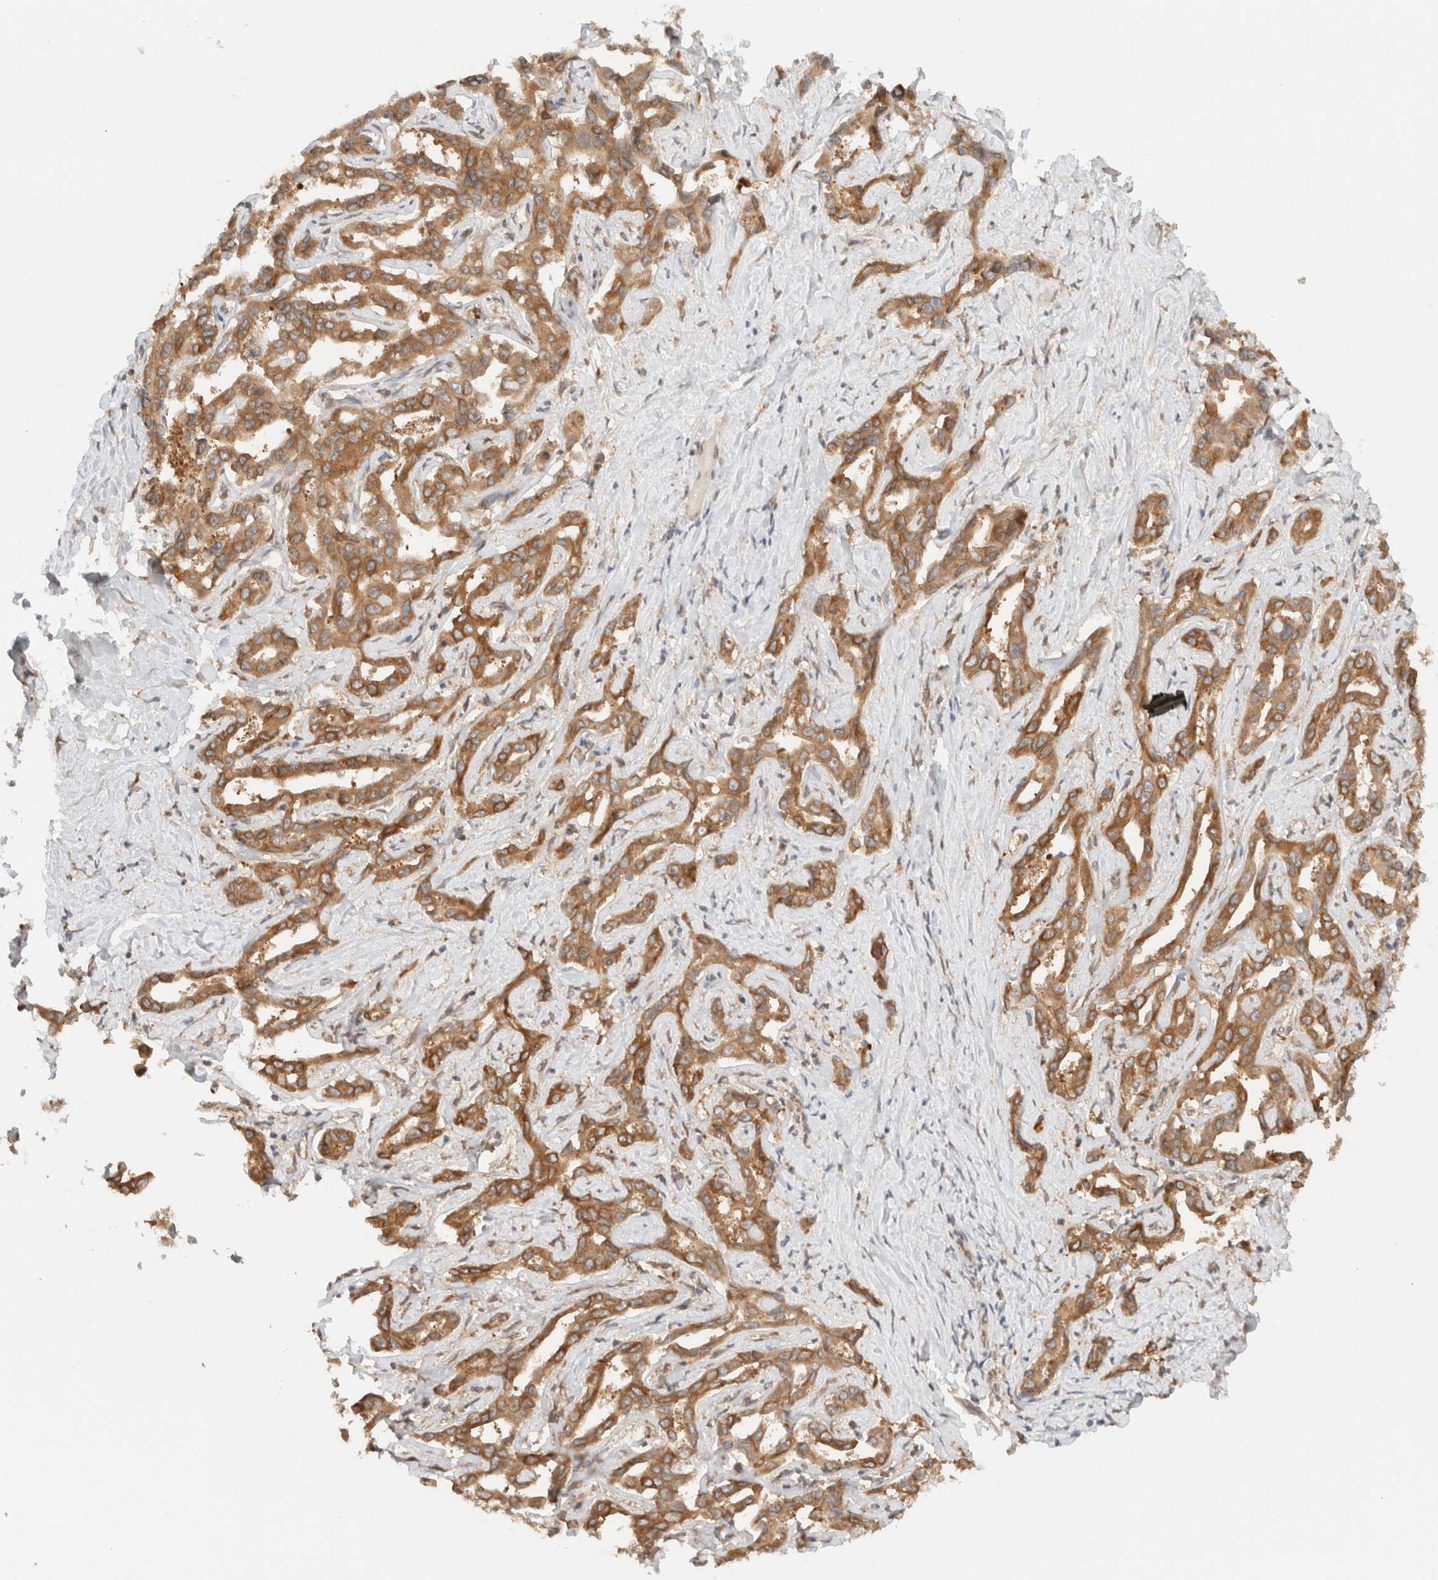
{"staining": {"intensity": "moderate", "quantity": ">75%", "location": "cytoplasmic/membranous"}, "tissue": "liver cancer", "cell_type": "Tumor cells", "image_type": "cancer", "snomed": [{"axis": "morphology", "description": "Cholangiocarcinoma"}, {"axis": "topography", "description": "Liver"}], "caption": "IHC of liver cancer (cholangiocarcinoma) displays medium levels of moderate cytoplasmic/membranous expression in about >75% of tumor cells.", "gene": "ARFGEF2", "patient": {"sex": "male", "age": 59}}